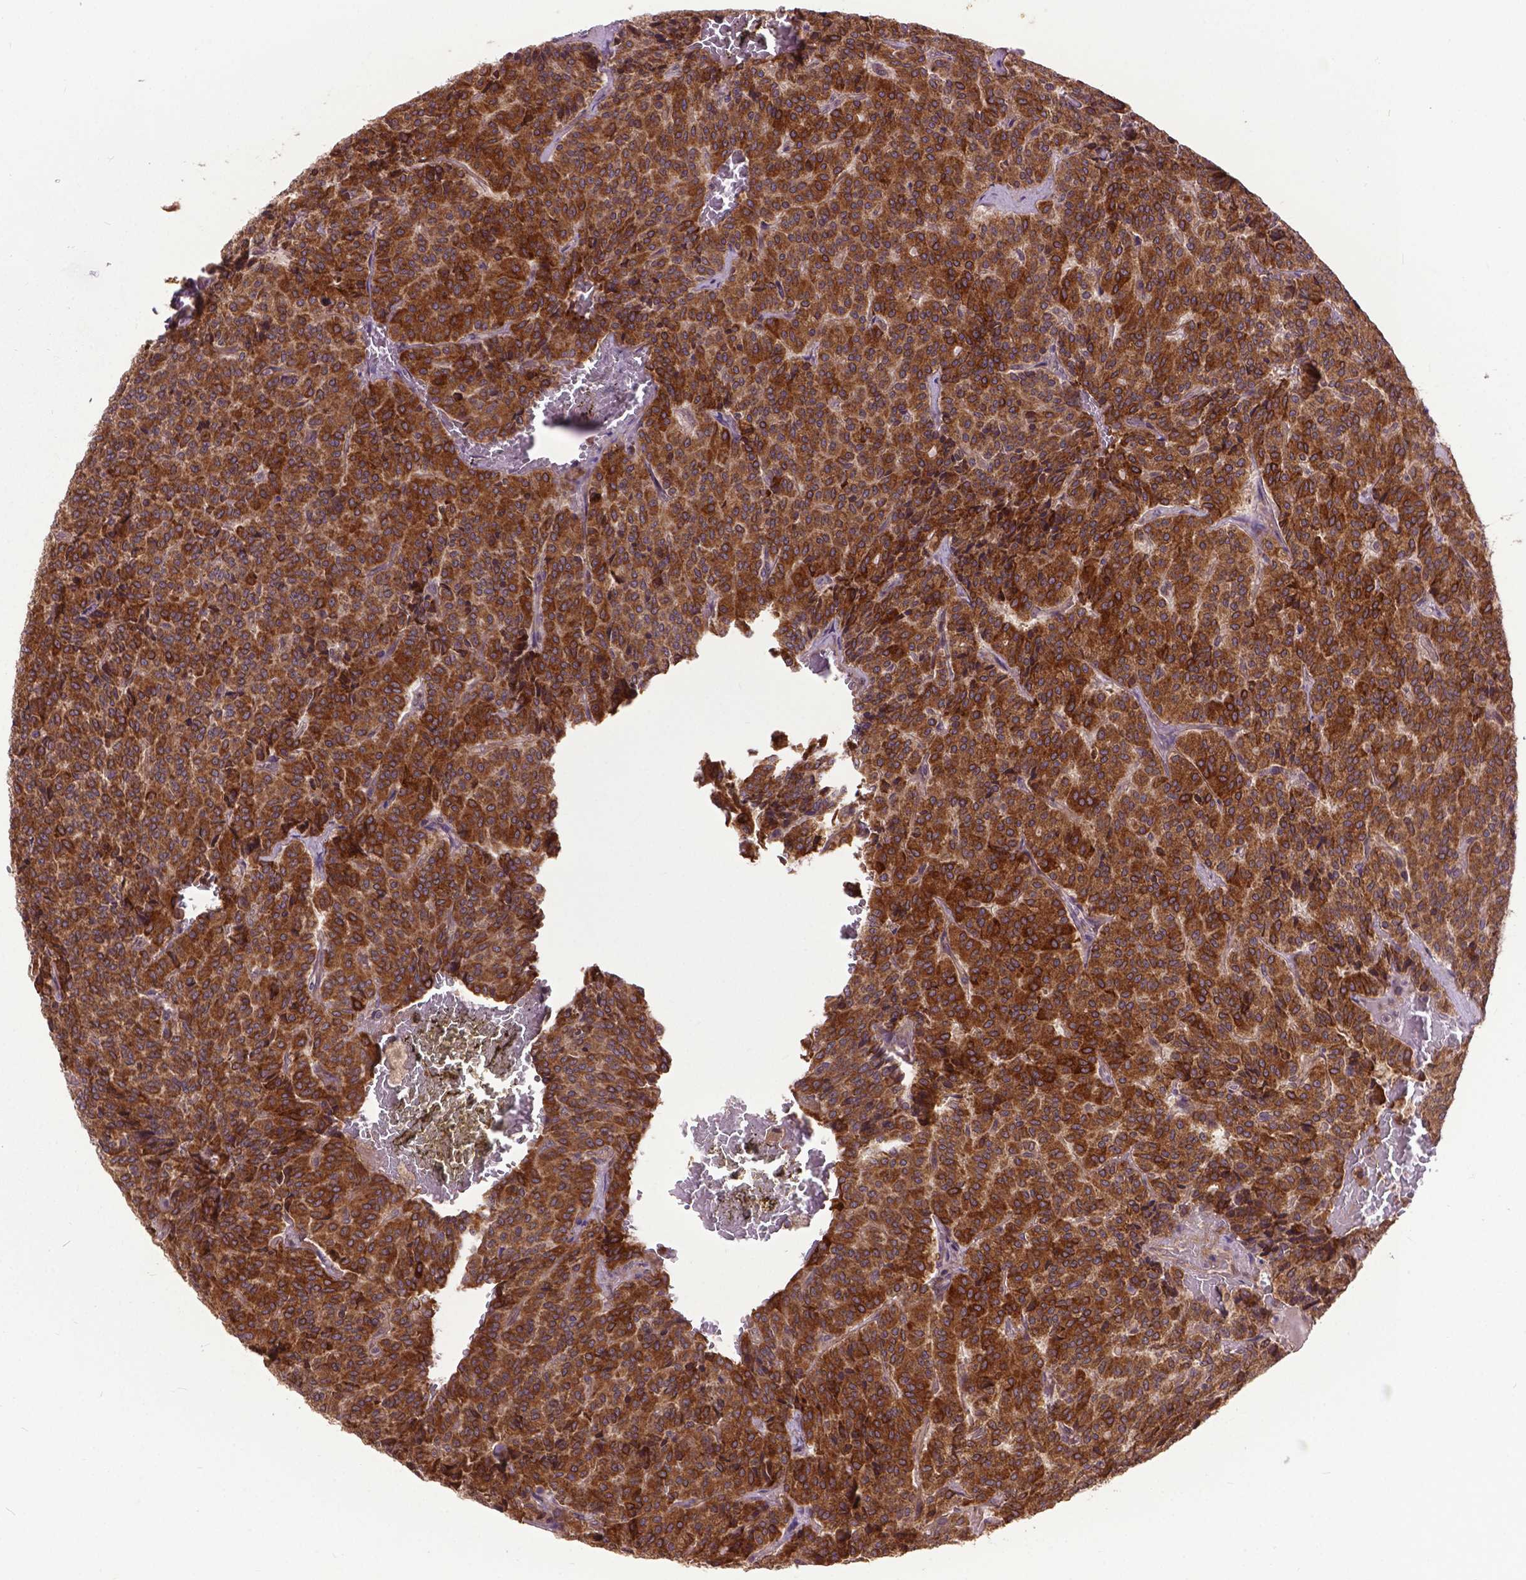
{"staining": {"intensity": "strong", "quantity": ">75%", "location": "cytoplasmic/membranous"}, "tissue": "carcinoid", "cell_type": "Tumor cells", "image_type": "cancer", "snomed": [{"axis": "morphology", "description": "Carcinoid, malignant, NOS"}, {"axis": "topography", "description": "Lung"}], "caption": "Immunohistochemical staining of carcinoid shows high levels of strong cytoplasmic/membranous positivity in approximately >75% of tumor cells.", "gene": "ZNF616", "patient": {"sex": "male", "age": 70}}